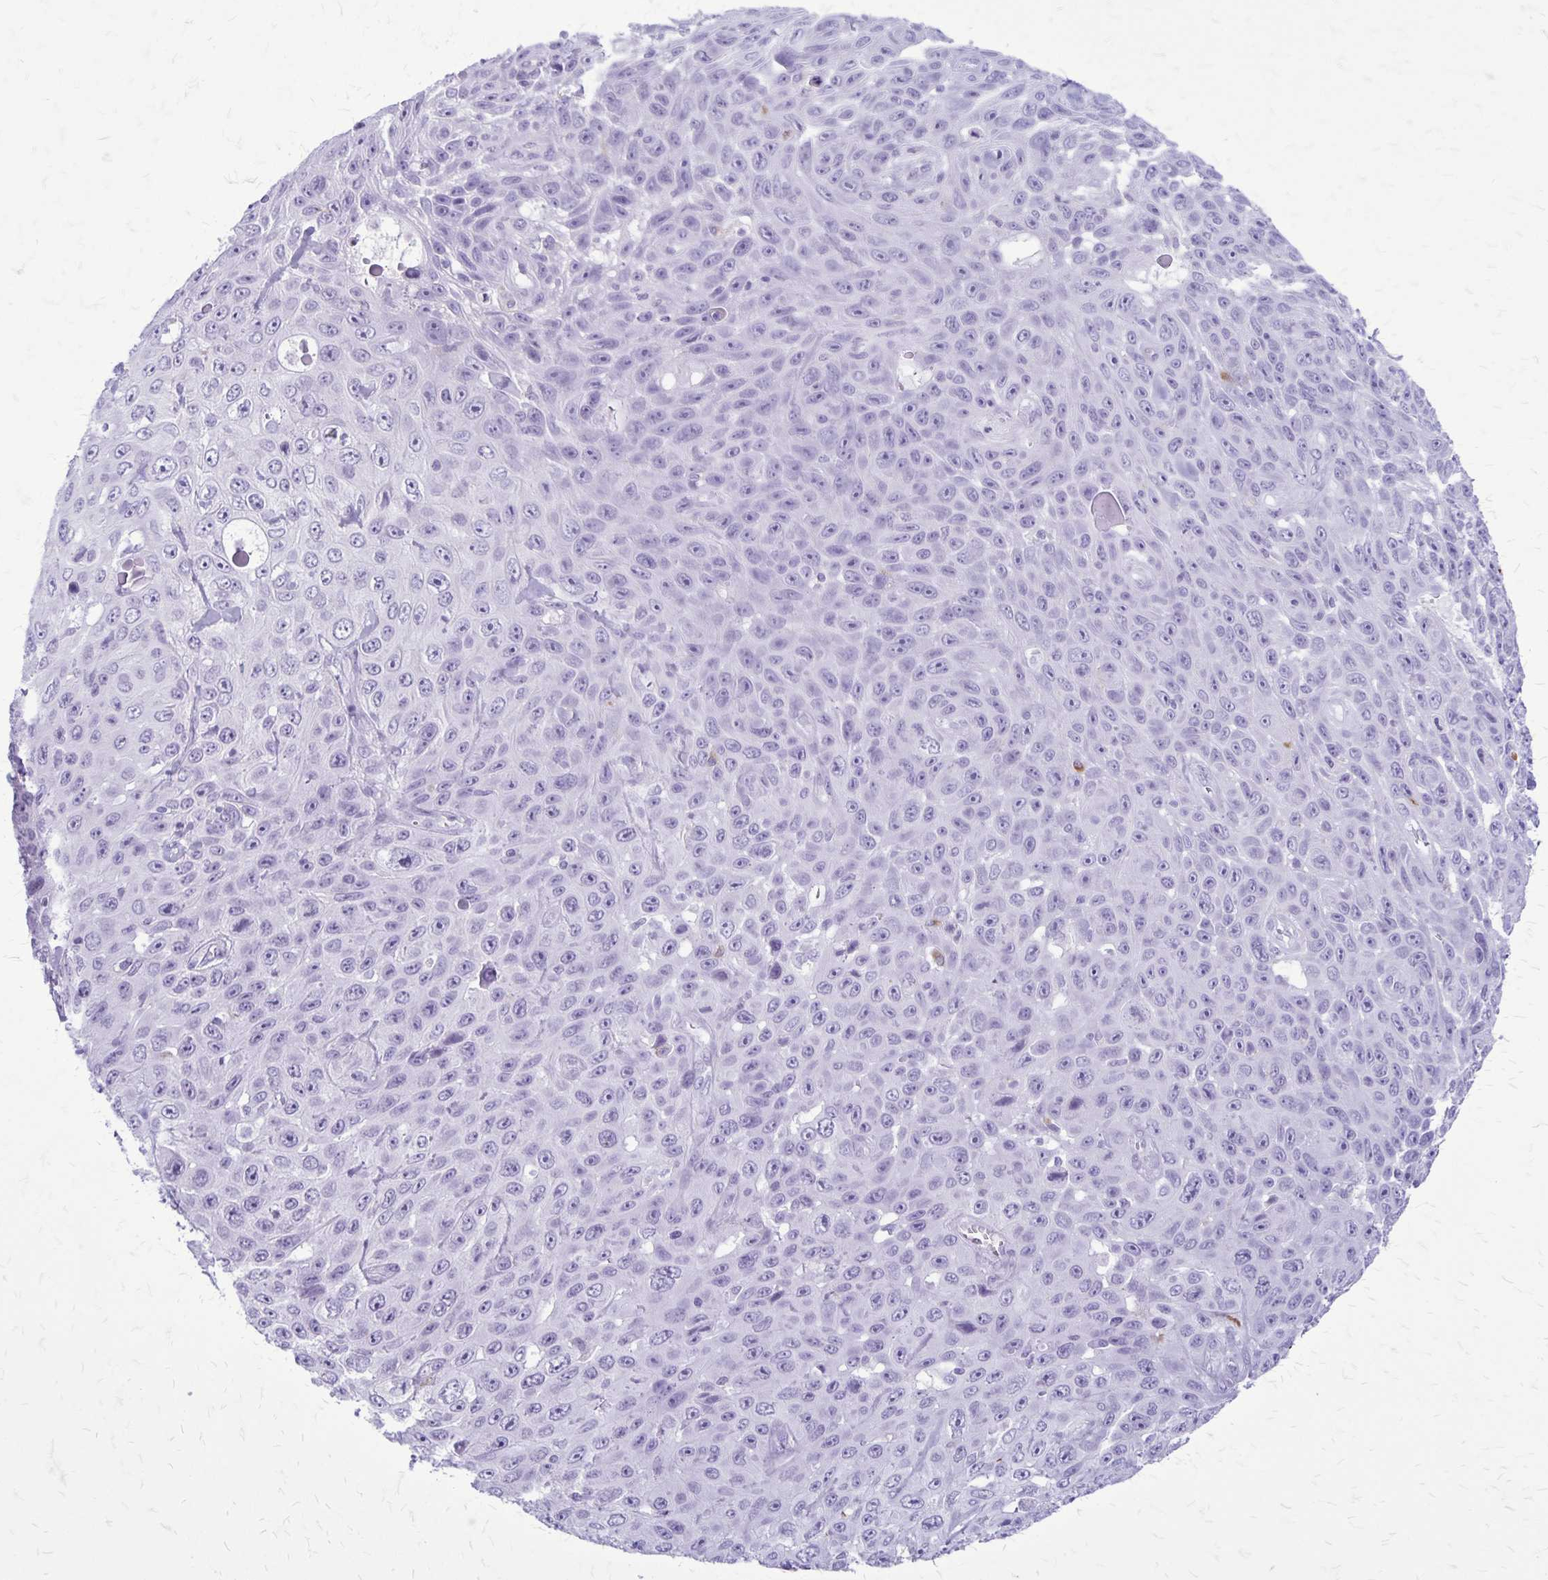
{"staining": {"intensity": "negative", "quantity": "none", "location": "none"}, "tissue": "skin cancer", "cell_type": "Tumor cells", "image_type": "cancer", "snomed": [{"axis": "morphology", "description": "Squamous cell carcinoma, NOS"}, {"axis": "topography", "description": "Skin"}], "caption": "Protein analysis of skin squamous cell carcinoma exhibits no significant staining in tumor cells.", "gene": "RTN1", "patient": {"sex": "male", "age": 82}}